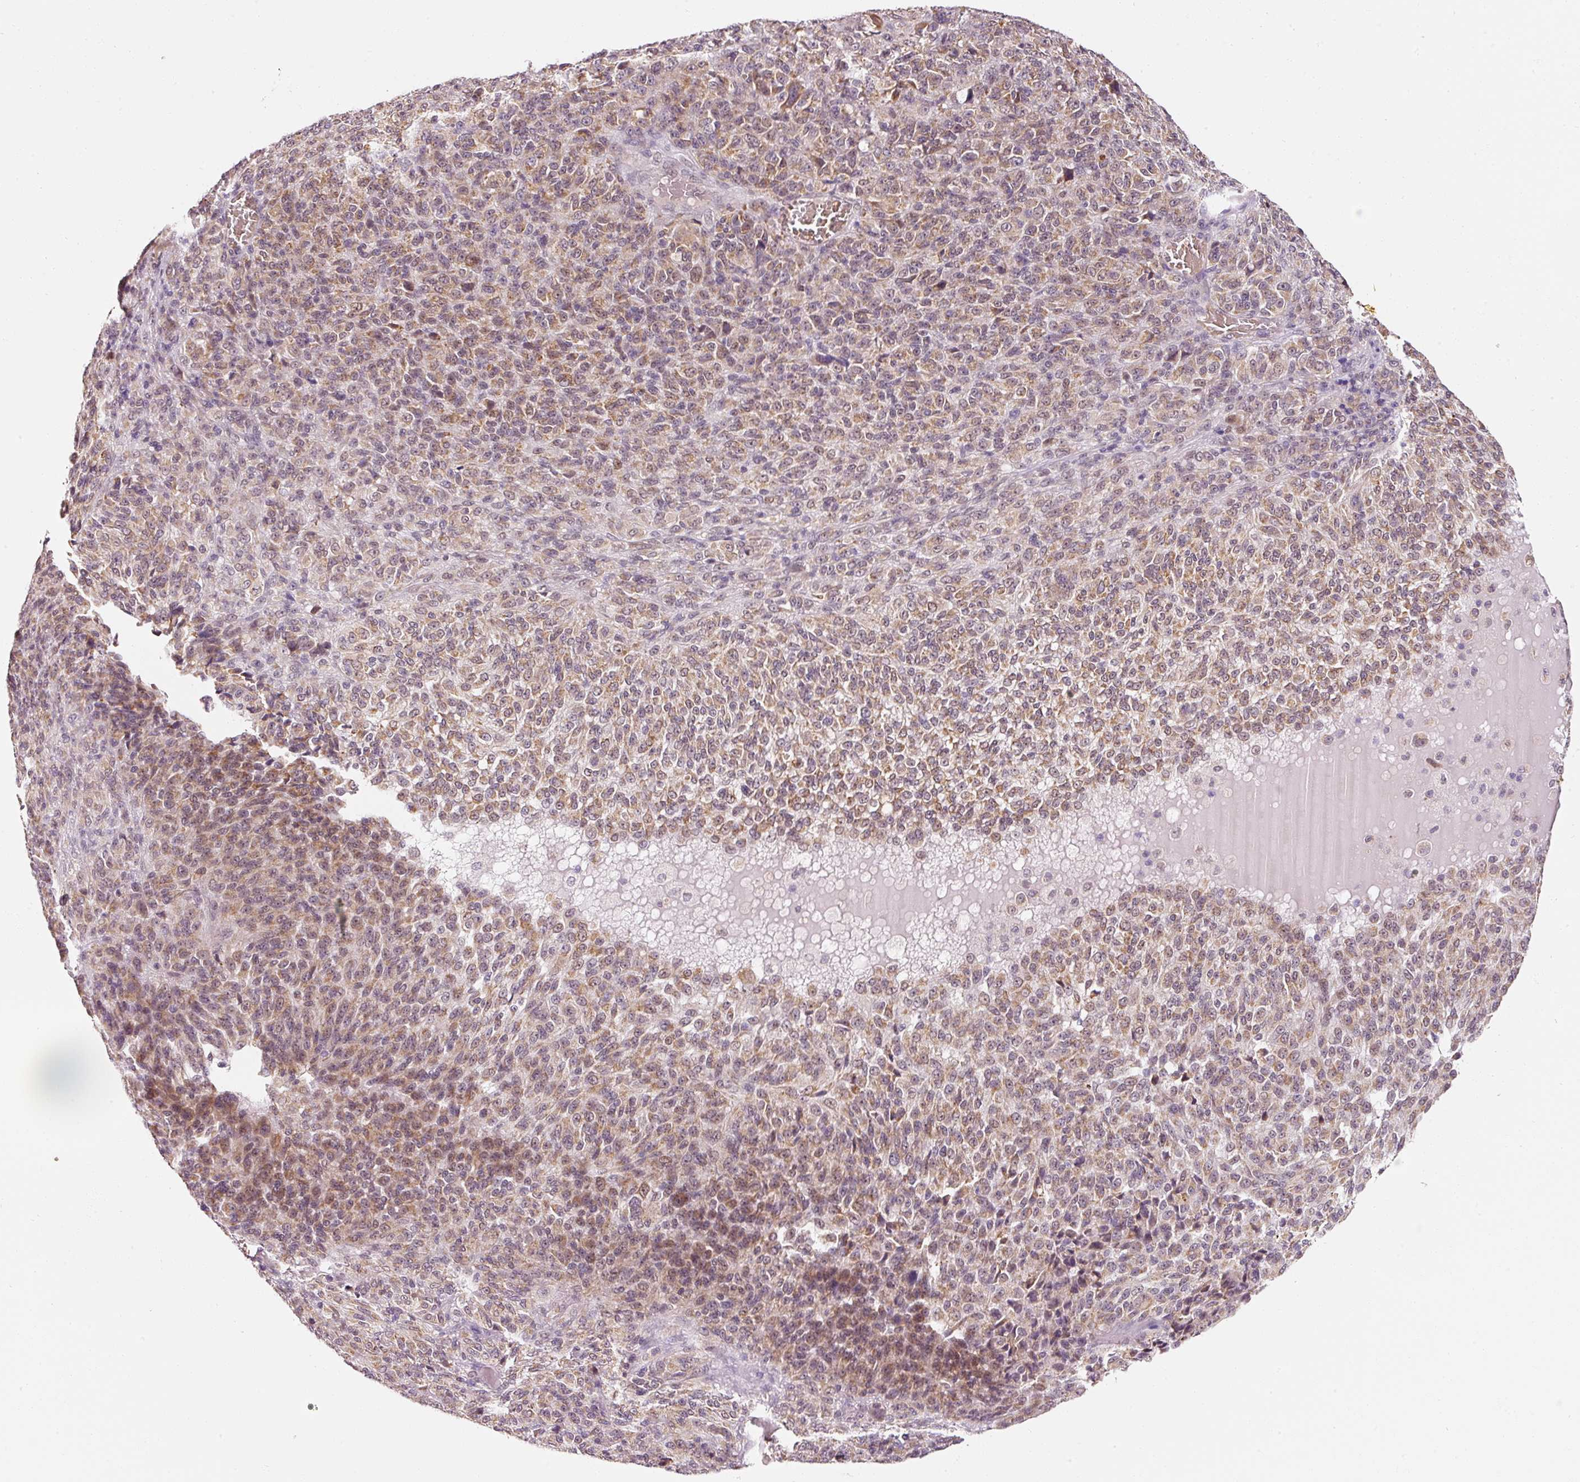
{"staining": {"intensity": "moderate", "quantity": "25%-75%", "location": "cytoplasmic/membranous,nuclear"}, "tissue": "melanoma", "cell_type": "Tumor cells", "image_type": "cancer", "snomed": [{"axis": "morphology", "description": "Malignant melanoma, Metastatic site"}, {"axis": "topography", "description": "Brain"}], "caption": "Moderate cytoplasmic/membranous and nuclear protein expression is identified in approximately 25%-75% of tumor cells in melanoma.", "gene": "ZNF460", "patient": {"sex": "female", "age": 56}}